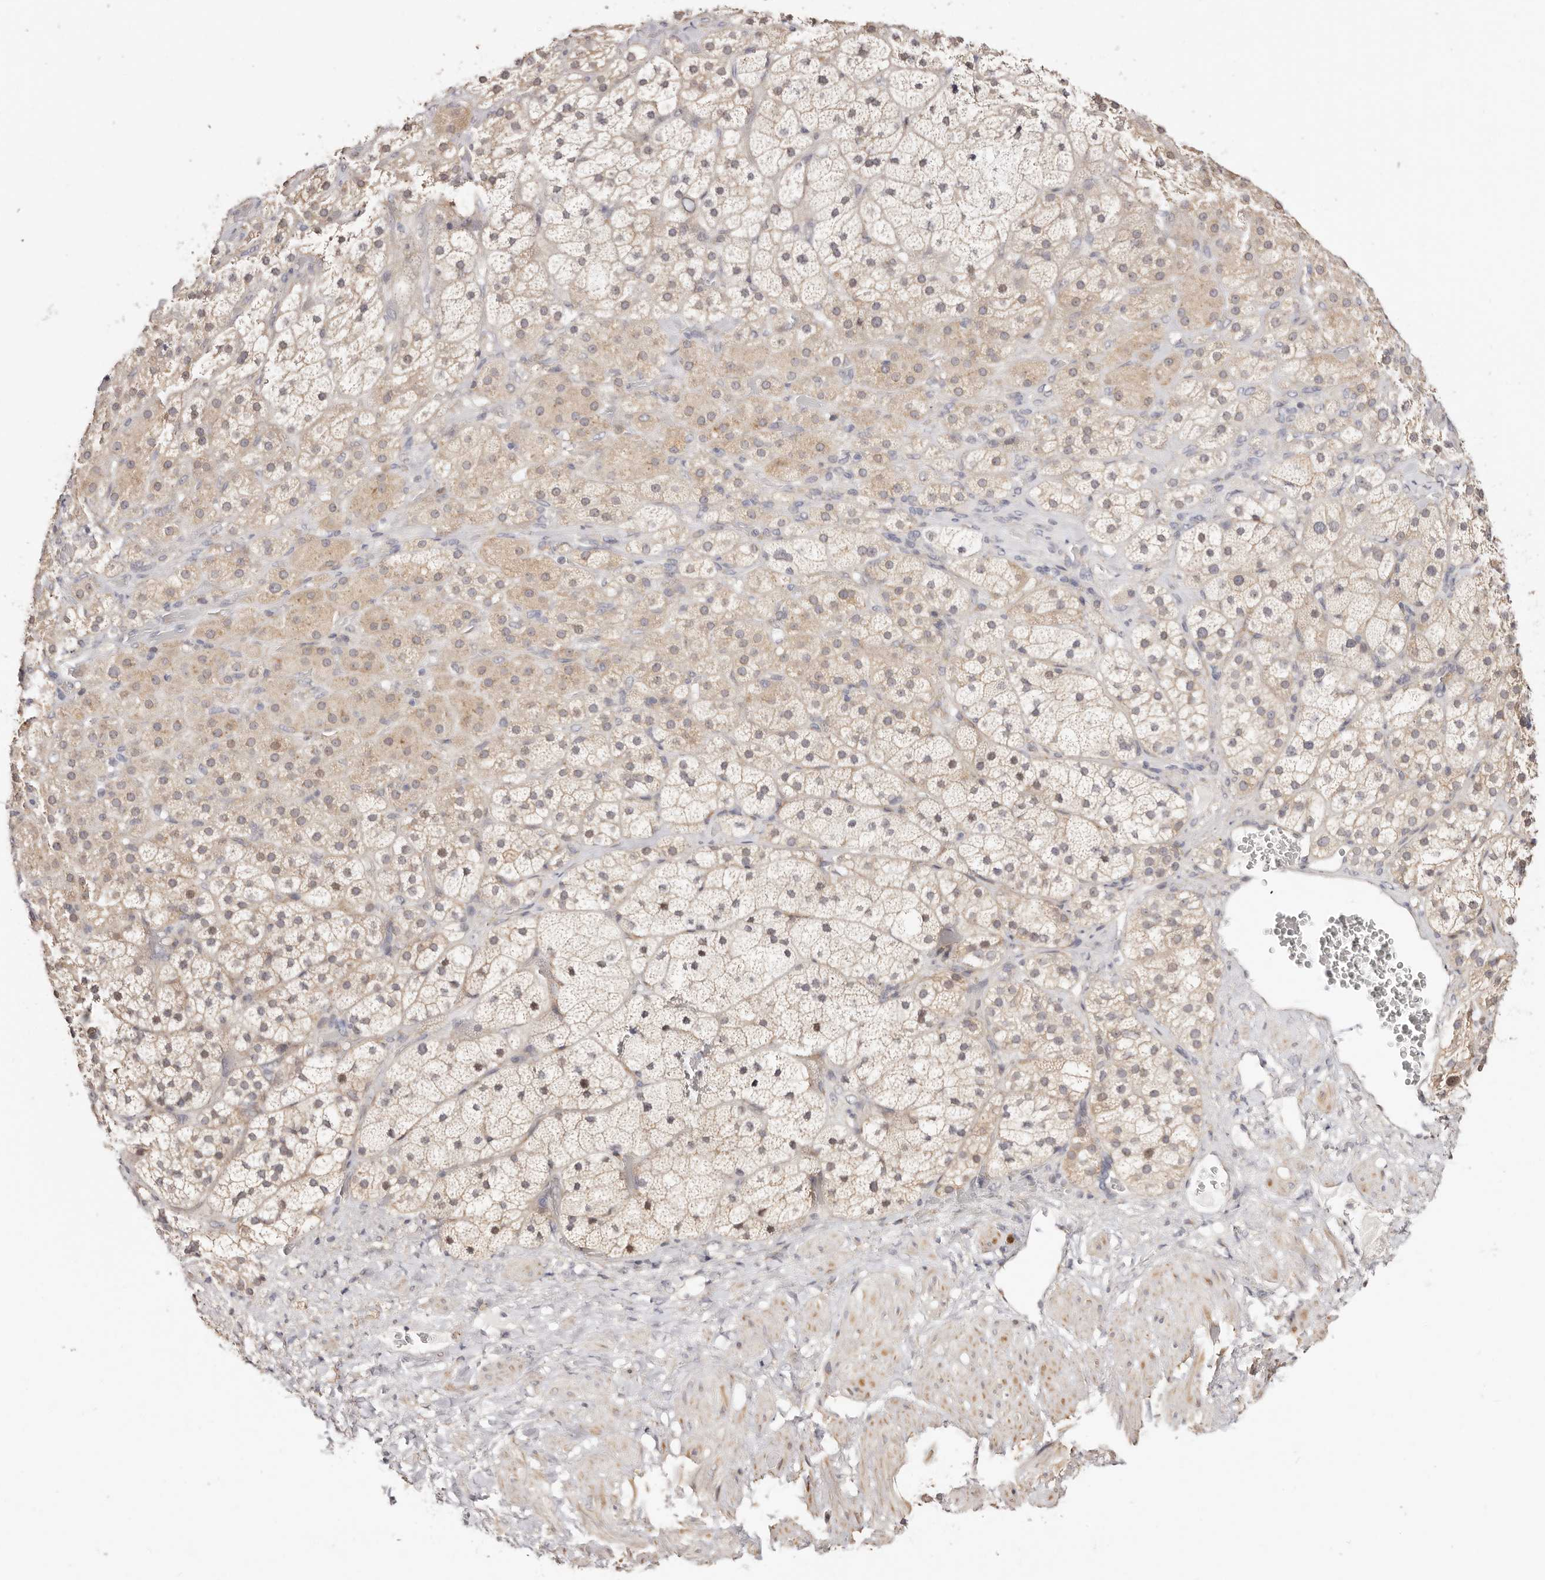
{"staining": {"intensity": "moderate", "quantity": "25%-75%", "location": "cytoplasmic/membranous,nuclear"}, "tissue": "adrenal gland", "cell_type": "Glandular cells", "image_type": "normal", "snomed": [{"axis": "morphology", "description": "Normal tissue, NOS"}, {"axis": "topography", "description": "Adrenal gland"}], "caption": "Brown immunohistochemical staining in benign adrenal gland displays moderate cytoplasmic/membranous,nuclear positivity in approximately 25%-75% of glandular cells.", "gene": "BCL2L15", "patient": {"sex": "male", "age": 57}}